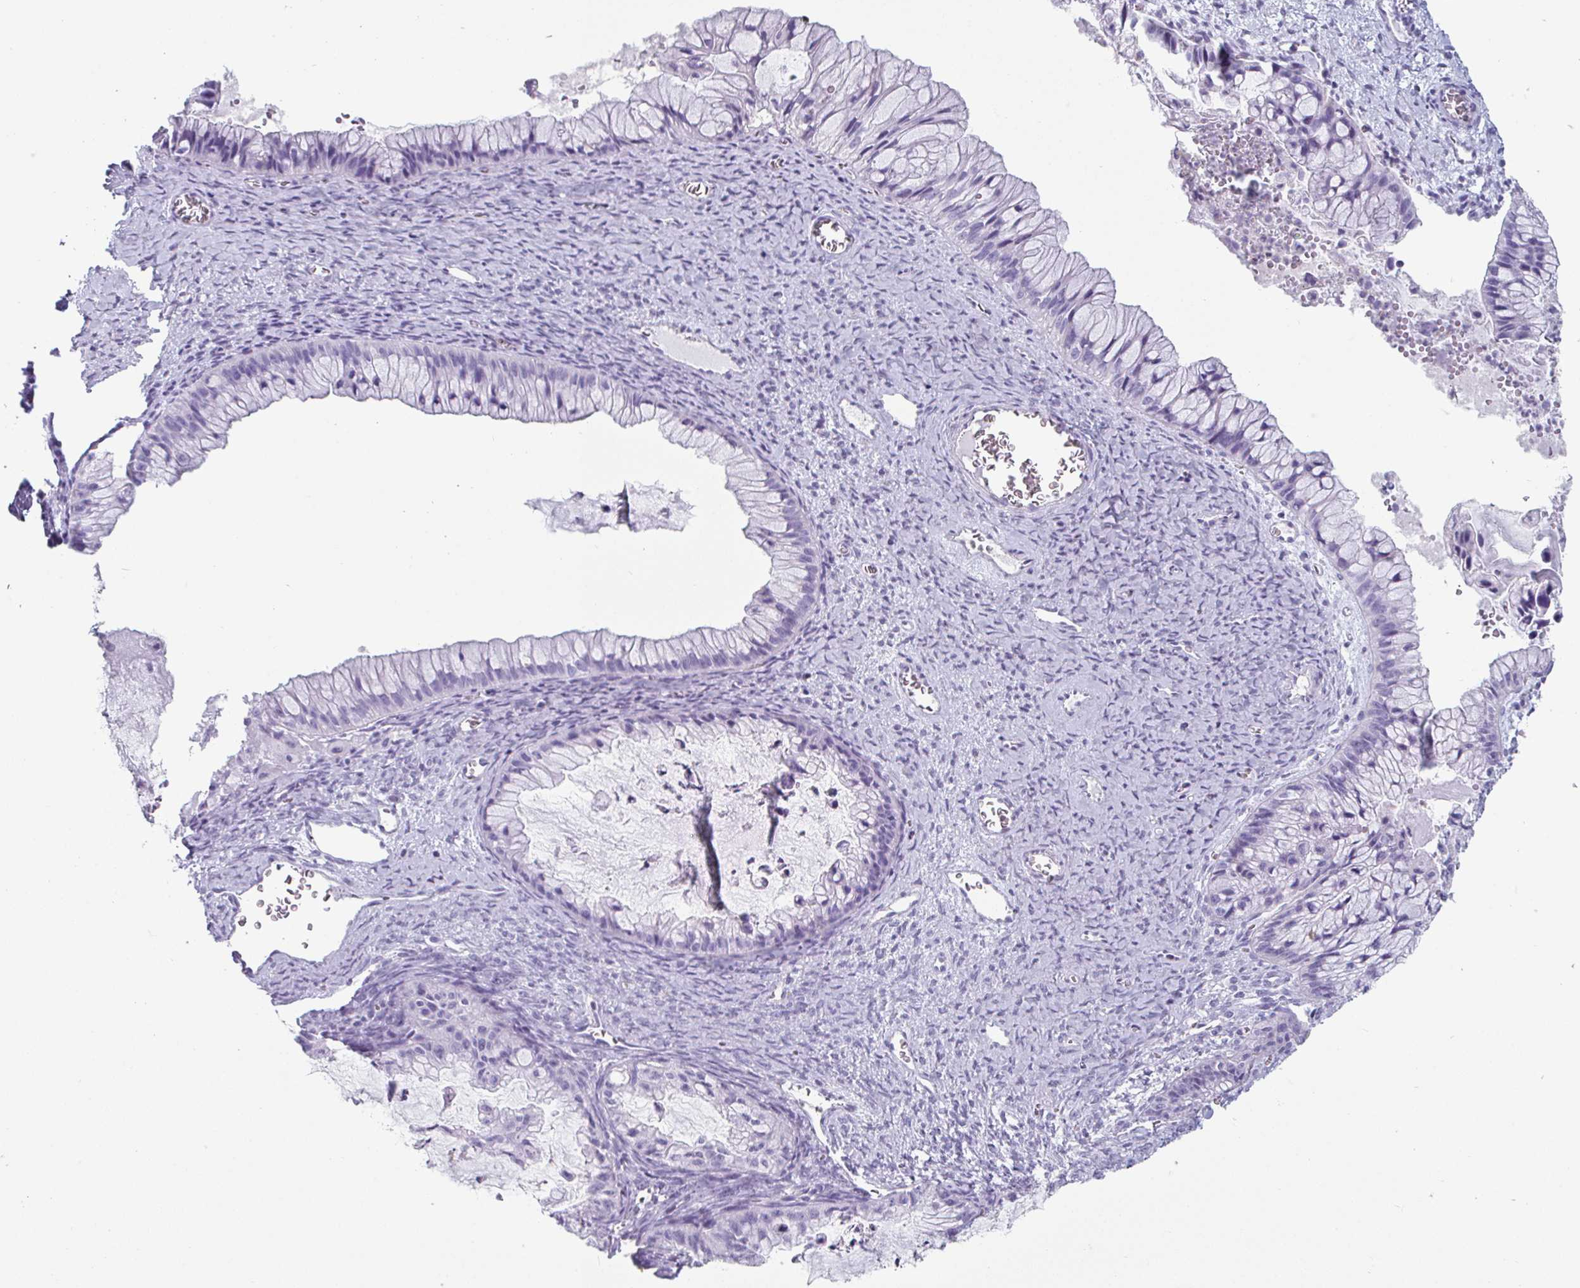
{"staining": {"intensity": "negative", "quantity": "none", "location": "none"}, "tissue": "ovarian cancer", "cell_type": "Tumor cells", "image_type": "cancer", "snomed": [{"axis": "morphology", "description": "Cystadenocarcinoma, mucinous, NOS"}, {"axis": "topography", "description": "Ovary"}], "caption": "Ovarian cancer (mucinous cystadenocarcinoma) was stained to show a protein in brown. There is no significant positivity in tumor cells.", "gene": "CREG2", "patient": {"sex": "female", "age": 72}}